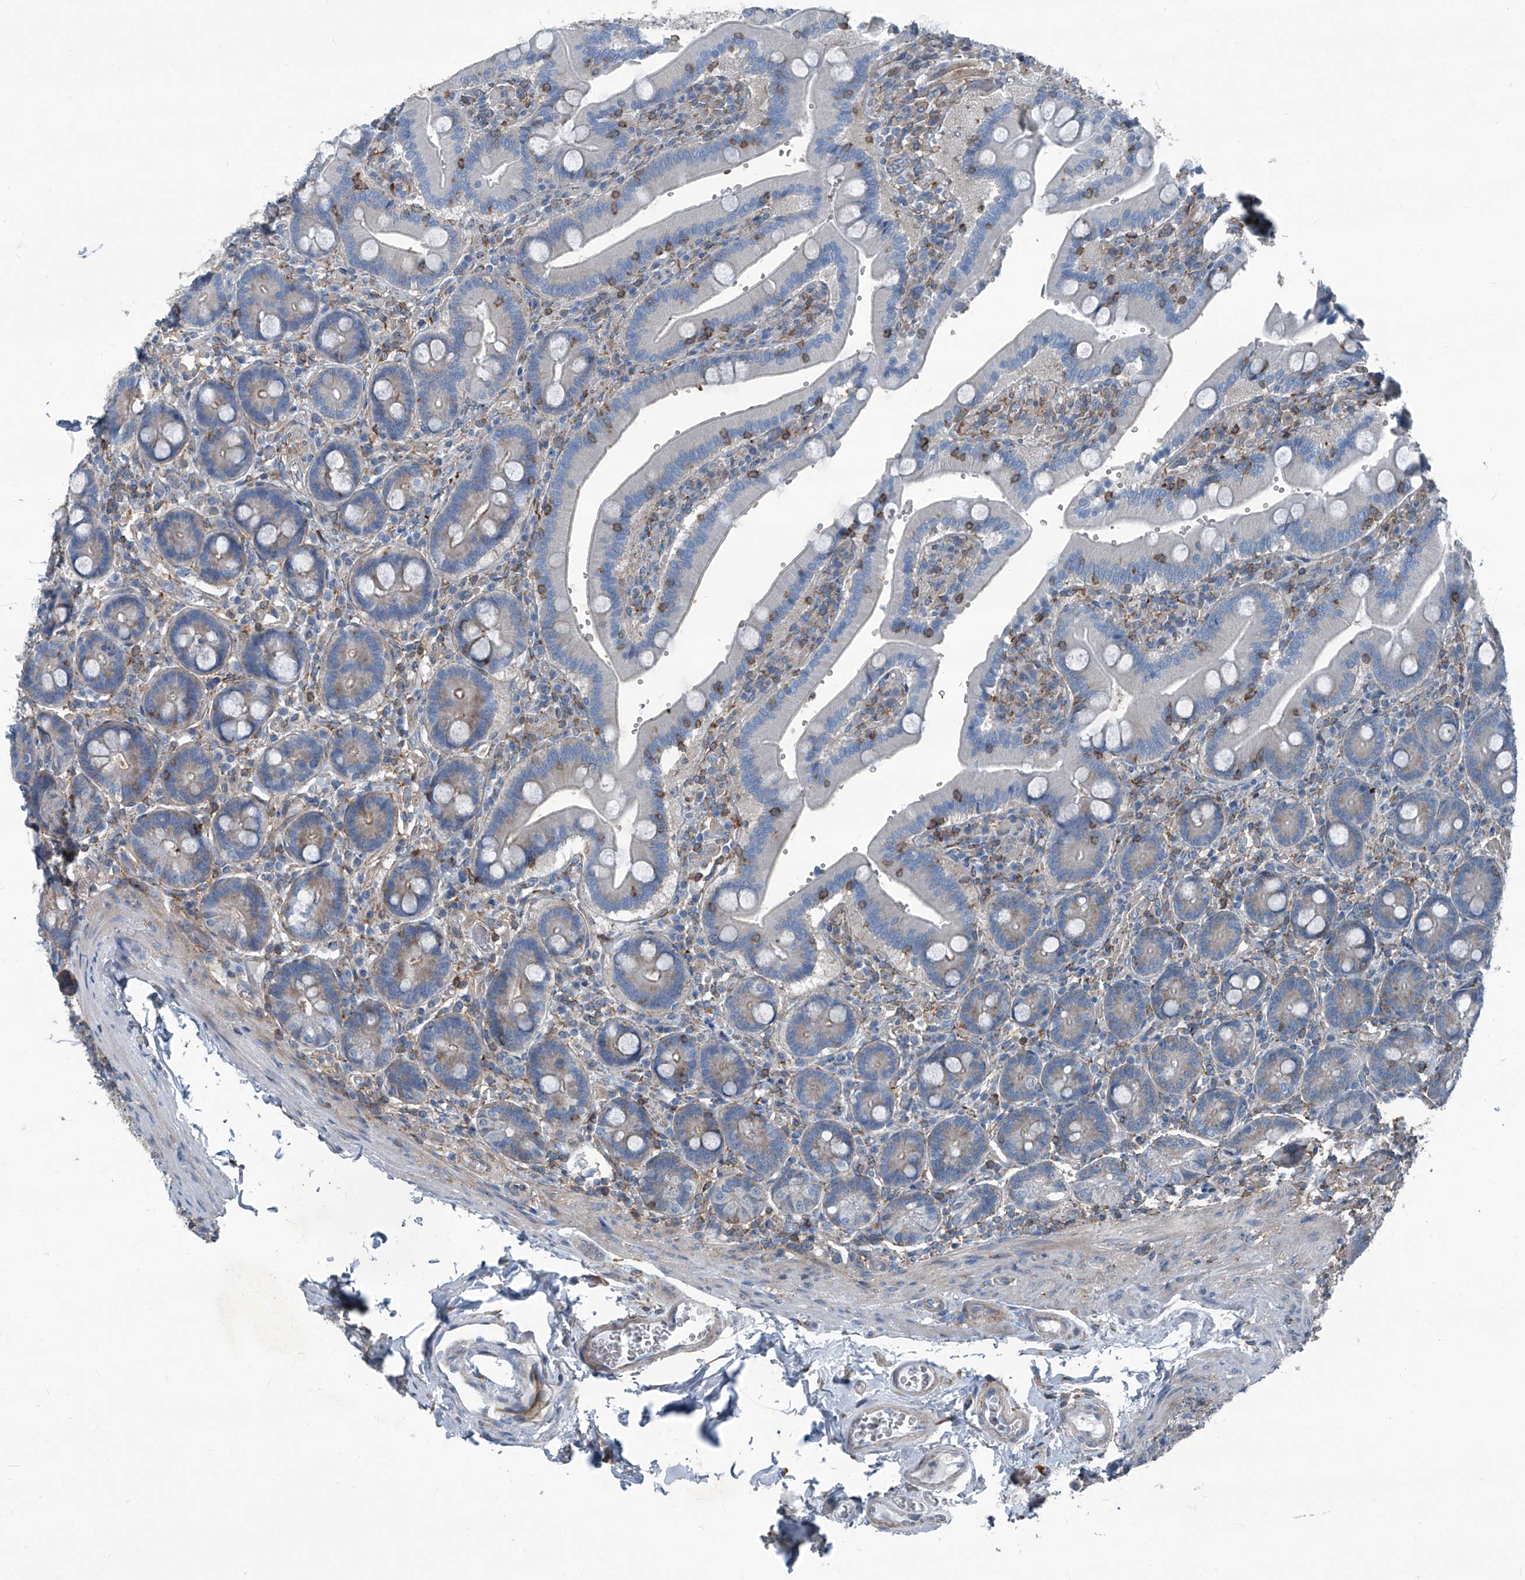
{"staining": {"intensity": "negative", "quantity": "none", "location": "none"}, "tissue": "duodenum", "cell_type": "Glandular cells", "image_type": "normal", "snomed": [{"axis": "morphology", "description": "Normal tissue, NOS"}, {"axis": "topography", "description": "Duodenum"}], "caption": "Immunohistochemistry photomicrograph of benign duodenum stained for a protein (brown), which shows no expression in glandular cells. (Stains: DAB immunohistochemistry (IHC) with hematoxylin counter stain, Microscopy: brightfield microscopy at high magnification).", "gene": "SEPTIN7", "patient": {"sex": "female", "age": 62}}